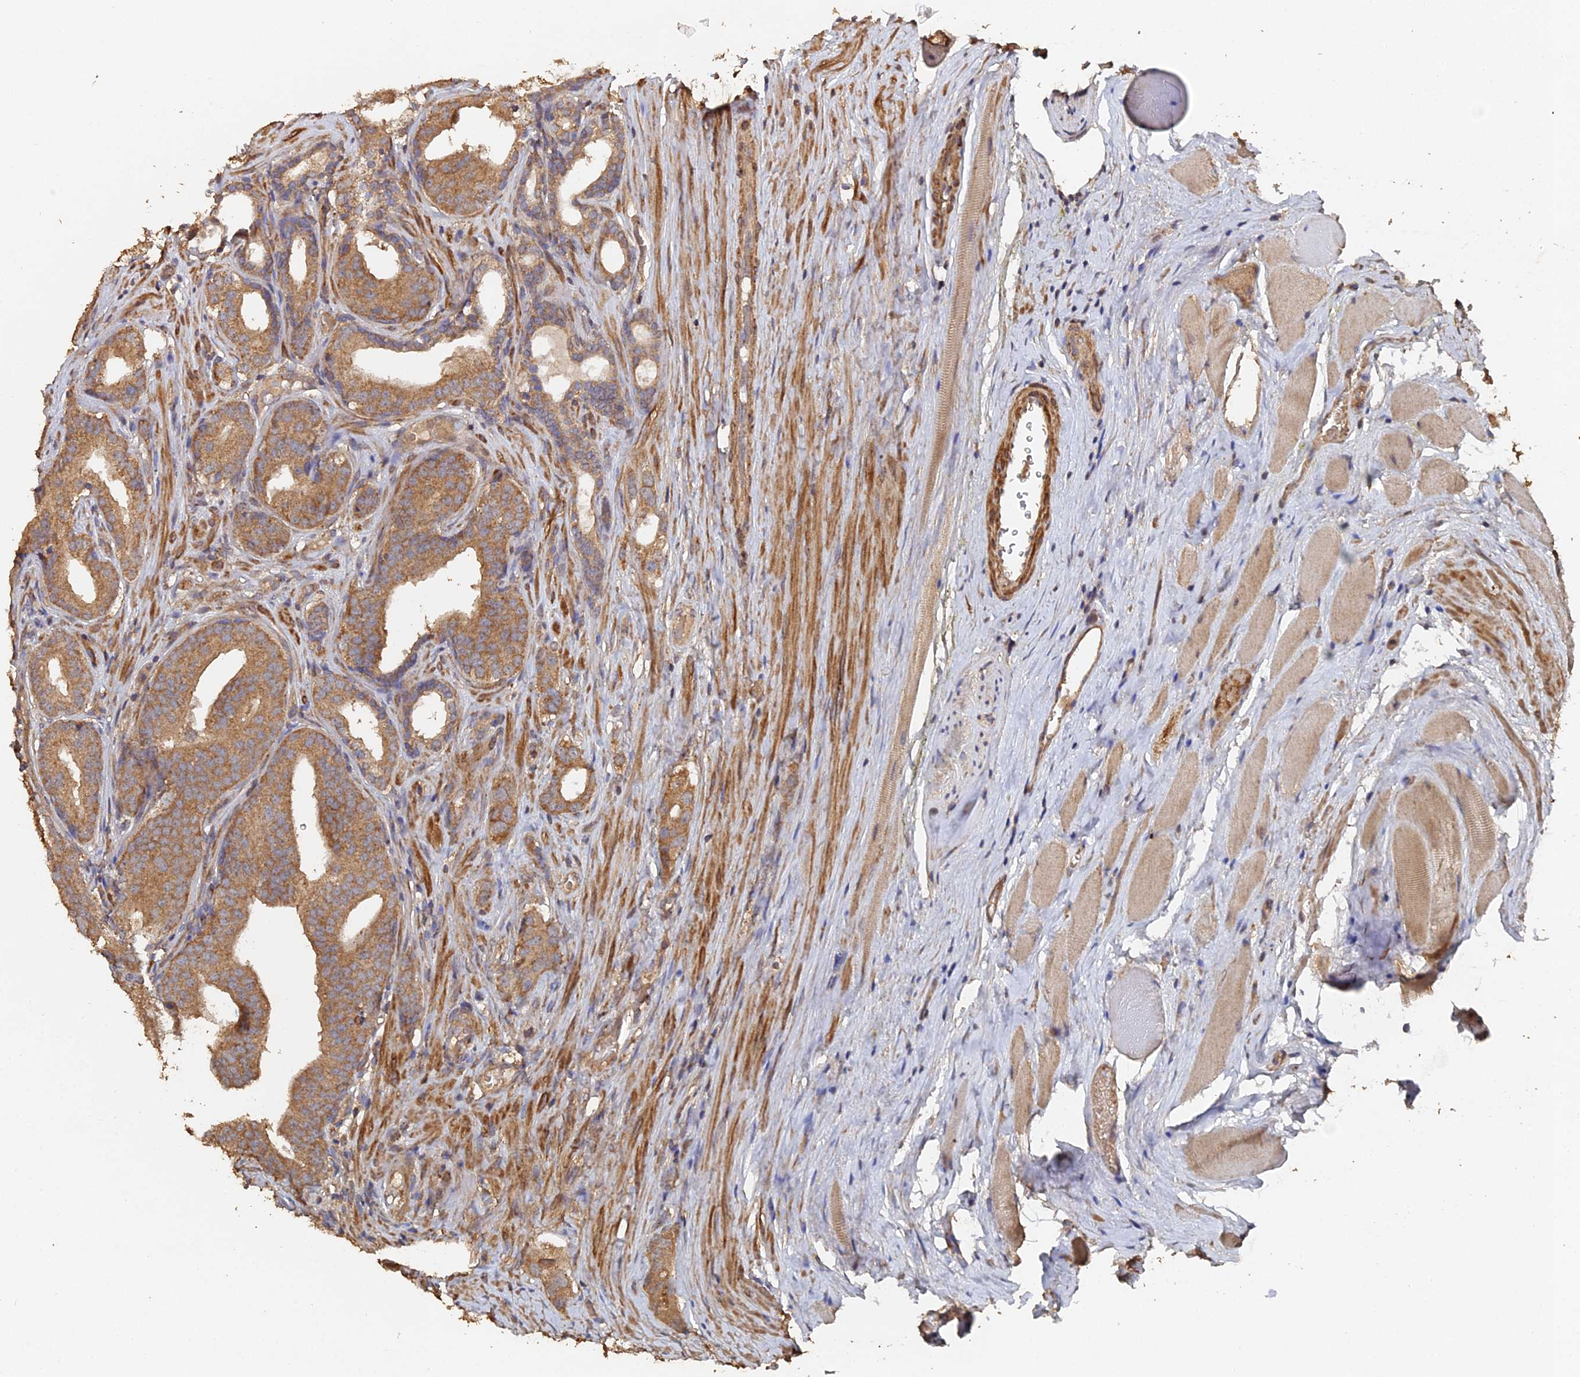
{"staining": {"intensity": "moderate", "quantity": ">75%", "location": "cytoplasmic/membranous"}, "tissue": "prostate cancer", "cell_type": "Tumor cells", "image_type": "cancer", "snomed": [{"axis": "morphology", "description": "Adenocarcinoma, Low grade"}, {"axis": "topography", "description": "Prostate"}], "caption": "A photomicrograph showing moderate cytoplasmic/membranous expression in approximately >75% of tumor cells in prostate adenocarcinoma (low-grade), as visualized by brown immunohistochemical staining.", "gene": "SPANXN4", "patient": {"sex": "male", "age": 71}}